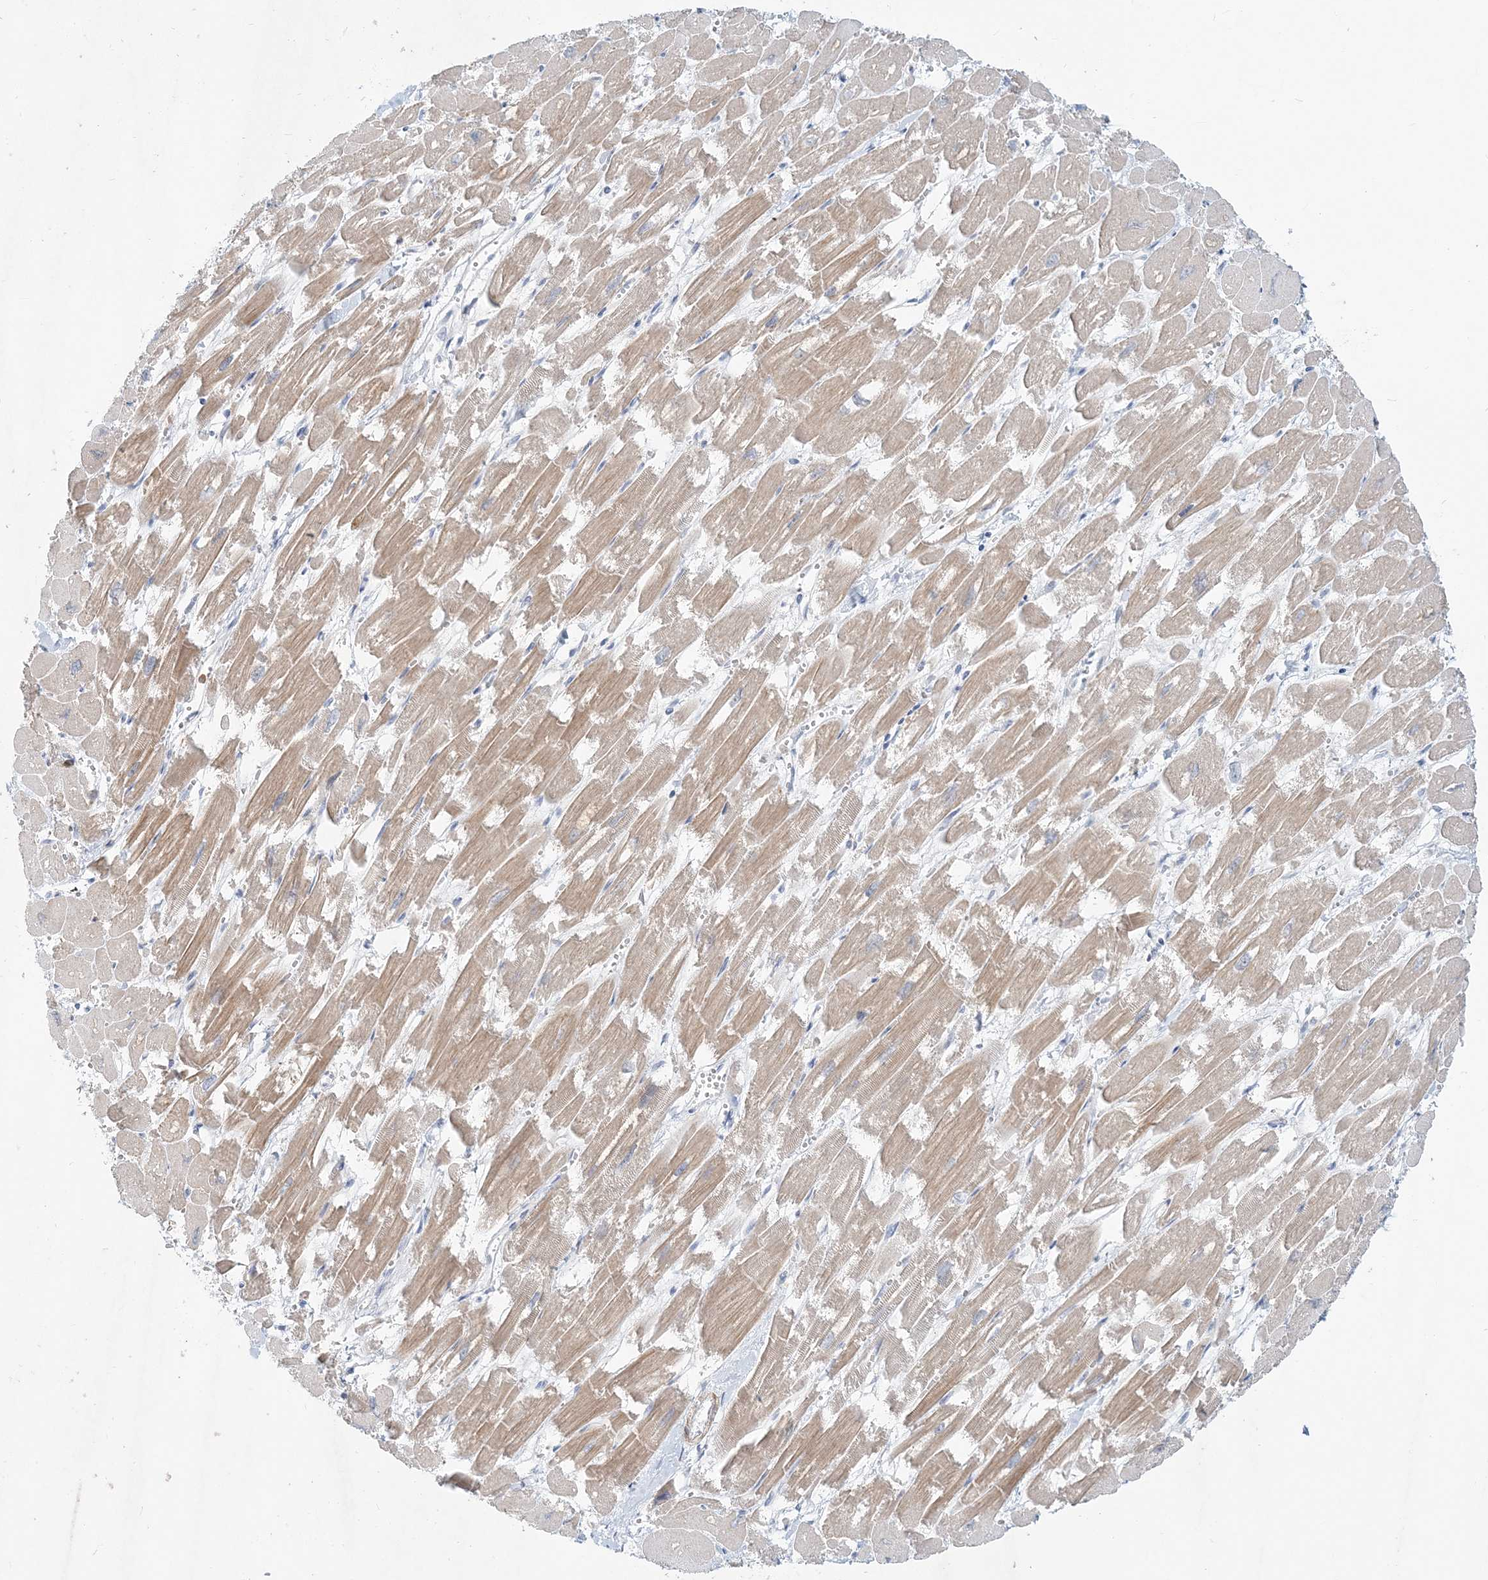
{"staining": {"intensity": "moderate", "quantity": "25%-75%", "location": "cytoplasmic/membranous"}, "tissue": "heart muscle", "cell_type": "Cardiomyocytes", "image_type": "normal", "snomed": [{"axis": "morphology", "description": "Normal tissue, NOS"}, {"axis": "topography", "description": "Heart"}], "caption": "A brown stain highlights moderate cytoplasmic/membranous staining of a protein in cardiomyocytes of unremarkable heart muscle. Ihc stains the protein of interest in brown and the nuclei are stained blue.", "gene": "DNAH5", "patient": {"sex": "male", "age": 54}}